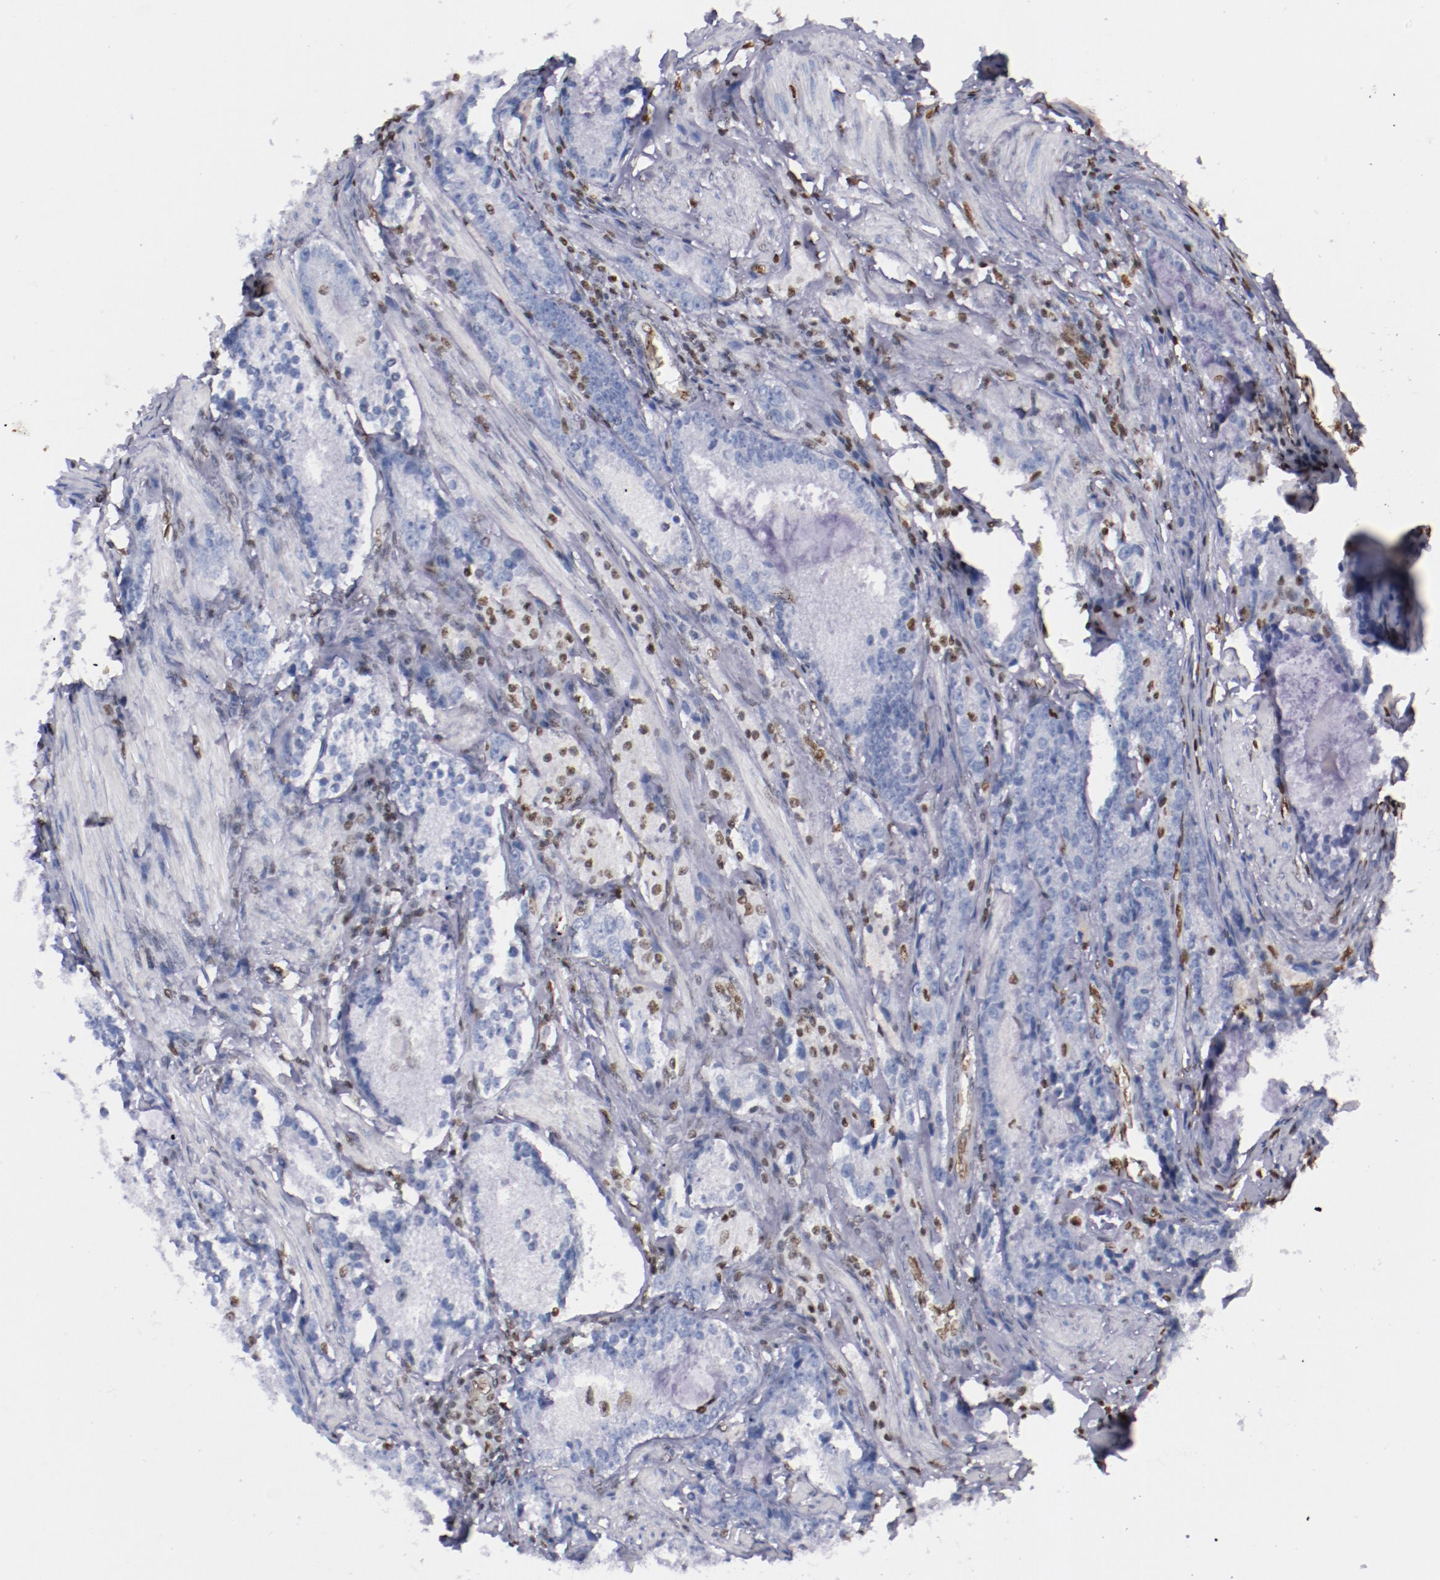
{"staining": {"intensity": "negative", "quantity": "none", "location": "none"}, "tissue": "prostate cancer", "cell_type": "Tumor cells", "image_type": "cancer", "snomed": [{"axis": "morphology", "description": "Adenocarcinoma, High grade"}, {"axis": "topography", "description": "Prostate"}], "caption": "Immunohistochemical staining of prostate cancer (adenocarcinoma (high-grade)) demonstrates no significant staining in tumor cells. (Brightfield microscopy of DAB immunohistochemistry at high magnification).", "gene": "IFI16", "patient": {"sex": "male", "age": 63}}